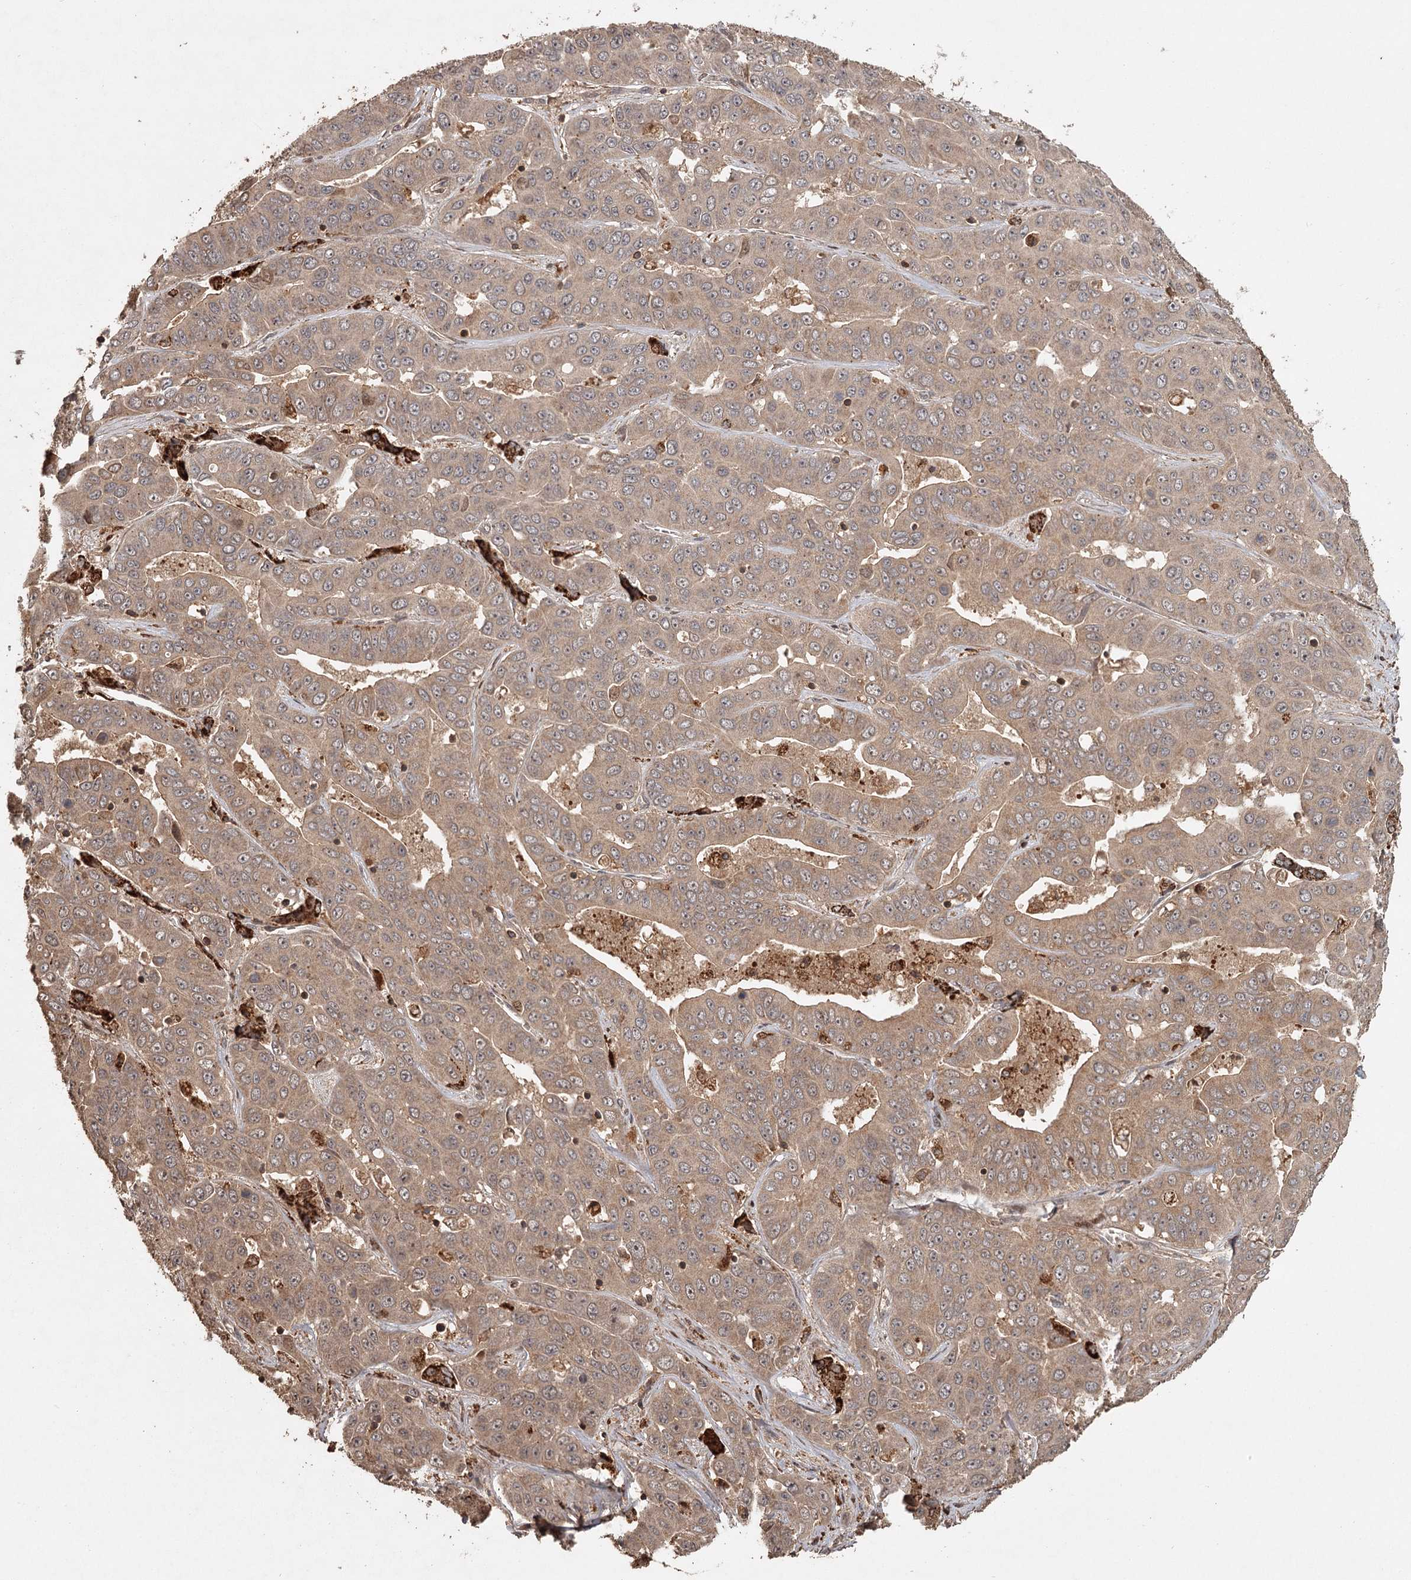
{"staining": {"intensity": "moderate", "quantity": ">75%", "location": "cytoplasmic/membranous"}, "tissue": "liver cancer", "cell_type": "Tumor cells", "image_type": "cancer", "snomed": [{"axis": "morphology", "description": "Cholangiocarcinoma"}, {"axis": "topography", "description": "Liver"}], "caption": "DAB (3,3'-diaminobenzidine) immunohistochemical staining of human liver cancer displays moderate cytoplasmic/membranous protein staining in about >75% of tumor cells.", "gene": "FAXC", "patient": {"sex": "female", "age": 52}}